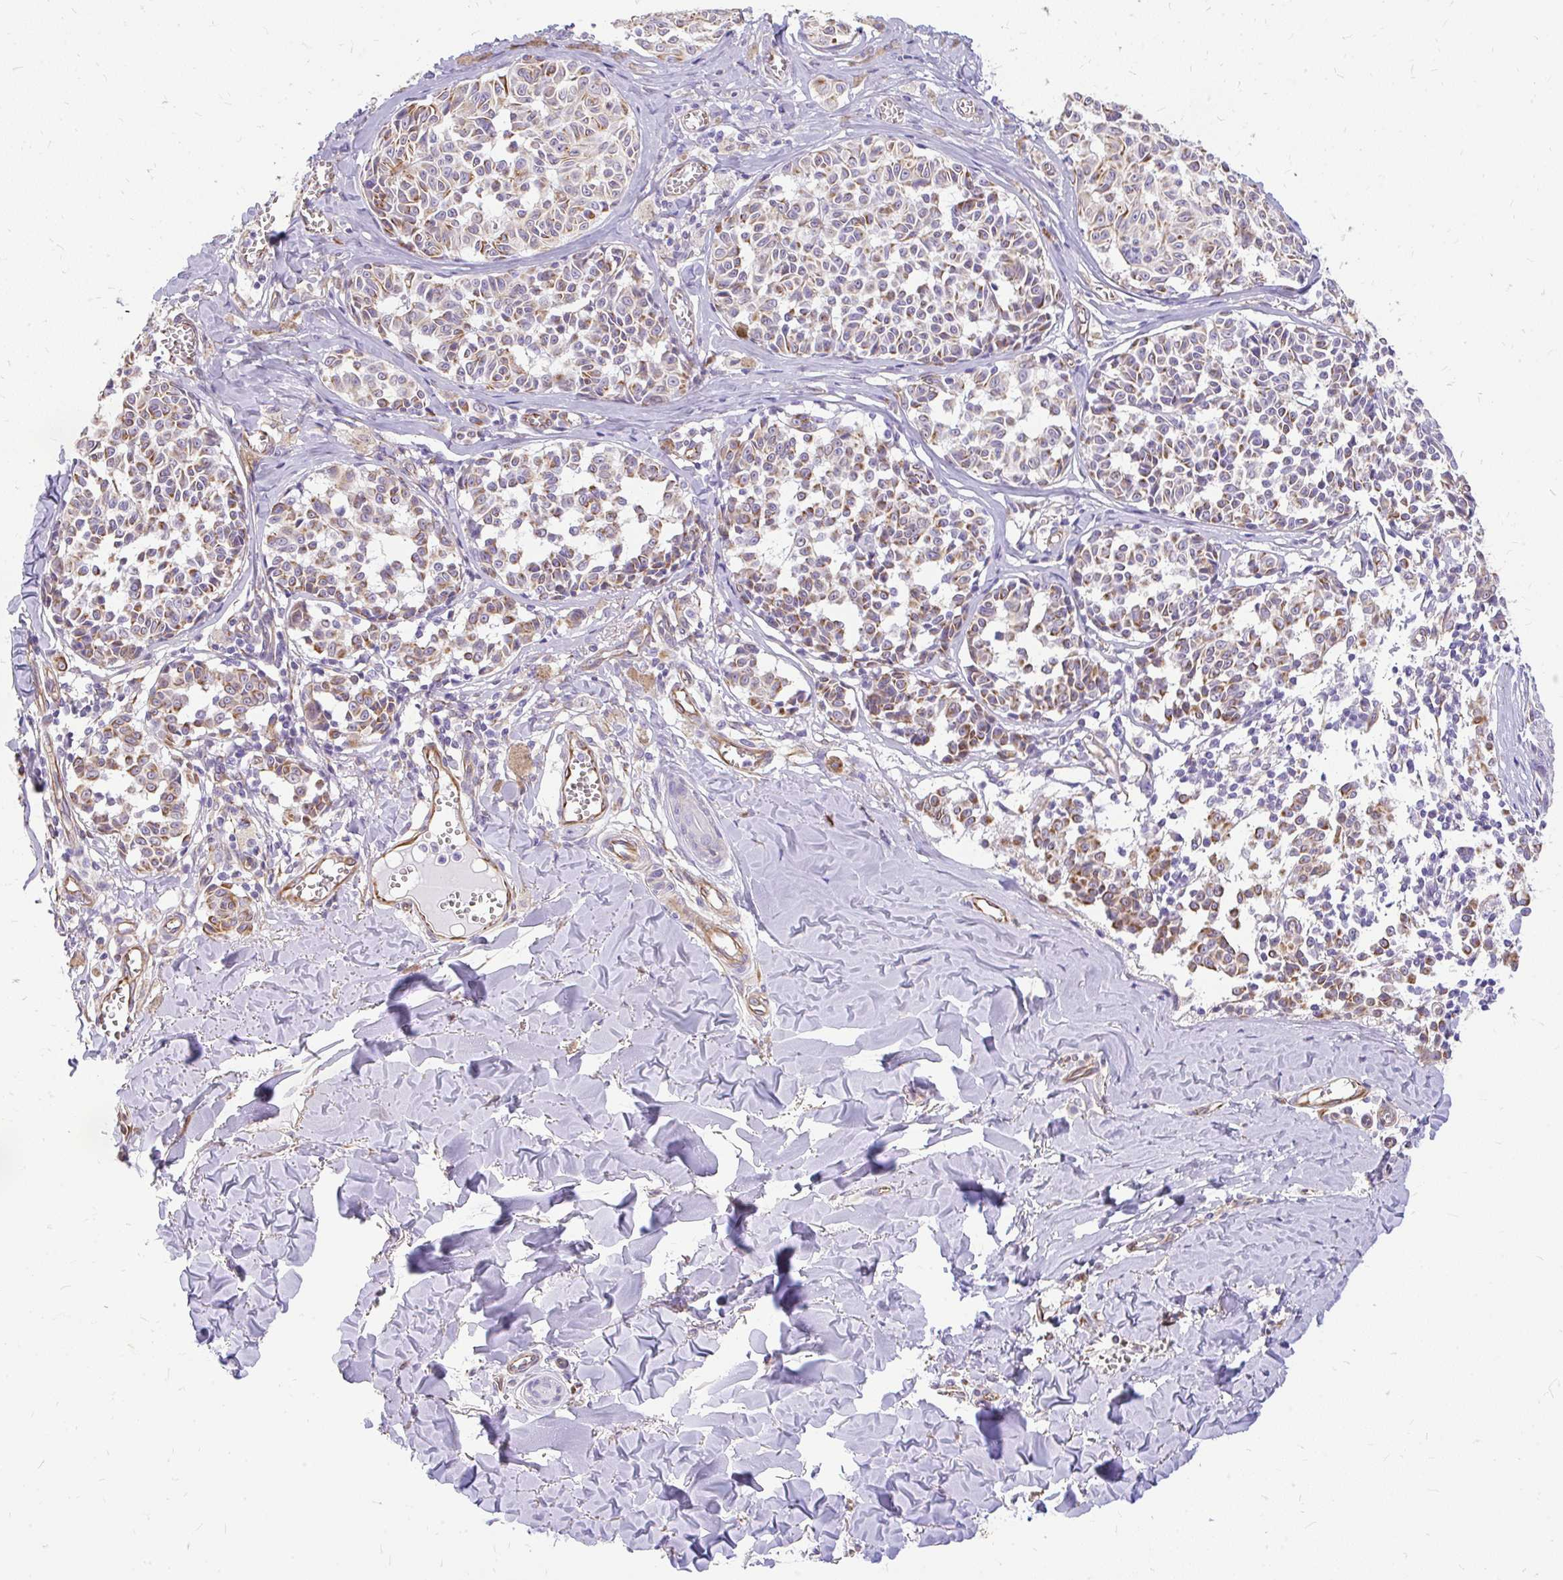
{"staining": {"intensity": "moderate", "quantity": "25%-75%", "location": "cytoplasmic/membranous"}, "tissue": "melanoma", "cell_type": "Tumor cells", "image_type": "cancer", "snomed": [{"axis": "morphology", "description": "Malignant melanoma, NOS"}, {"axis": "topography", "description": "Skin"}], "caption": "Melanoma was stained to show a protein in brown. There is medium levels of moderate cytoplasmic/membranous staining in approximately 25%-75% of tumor cells.", "gene": "FAM83C", "patient": {"sex": "female", "age": 43}}